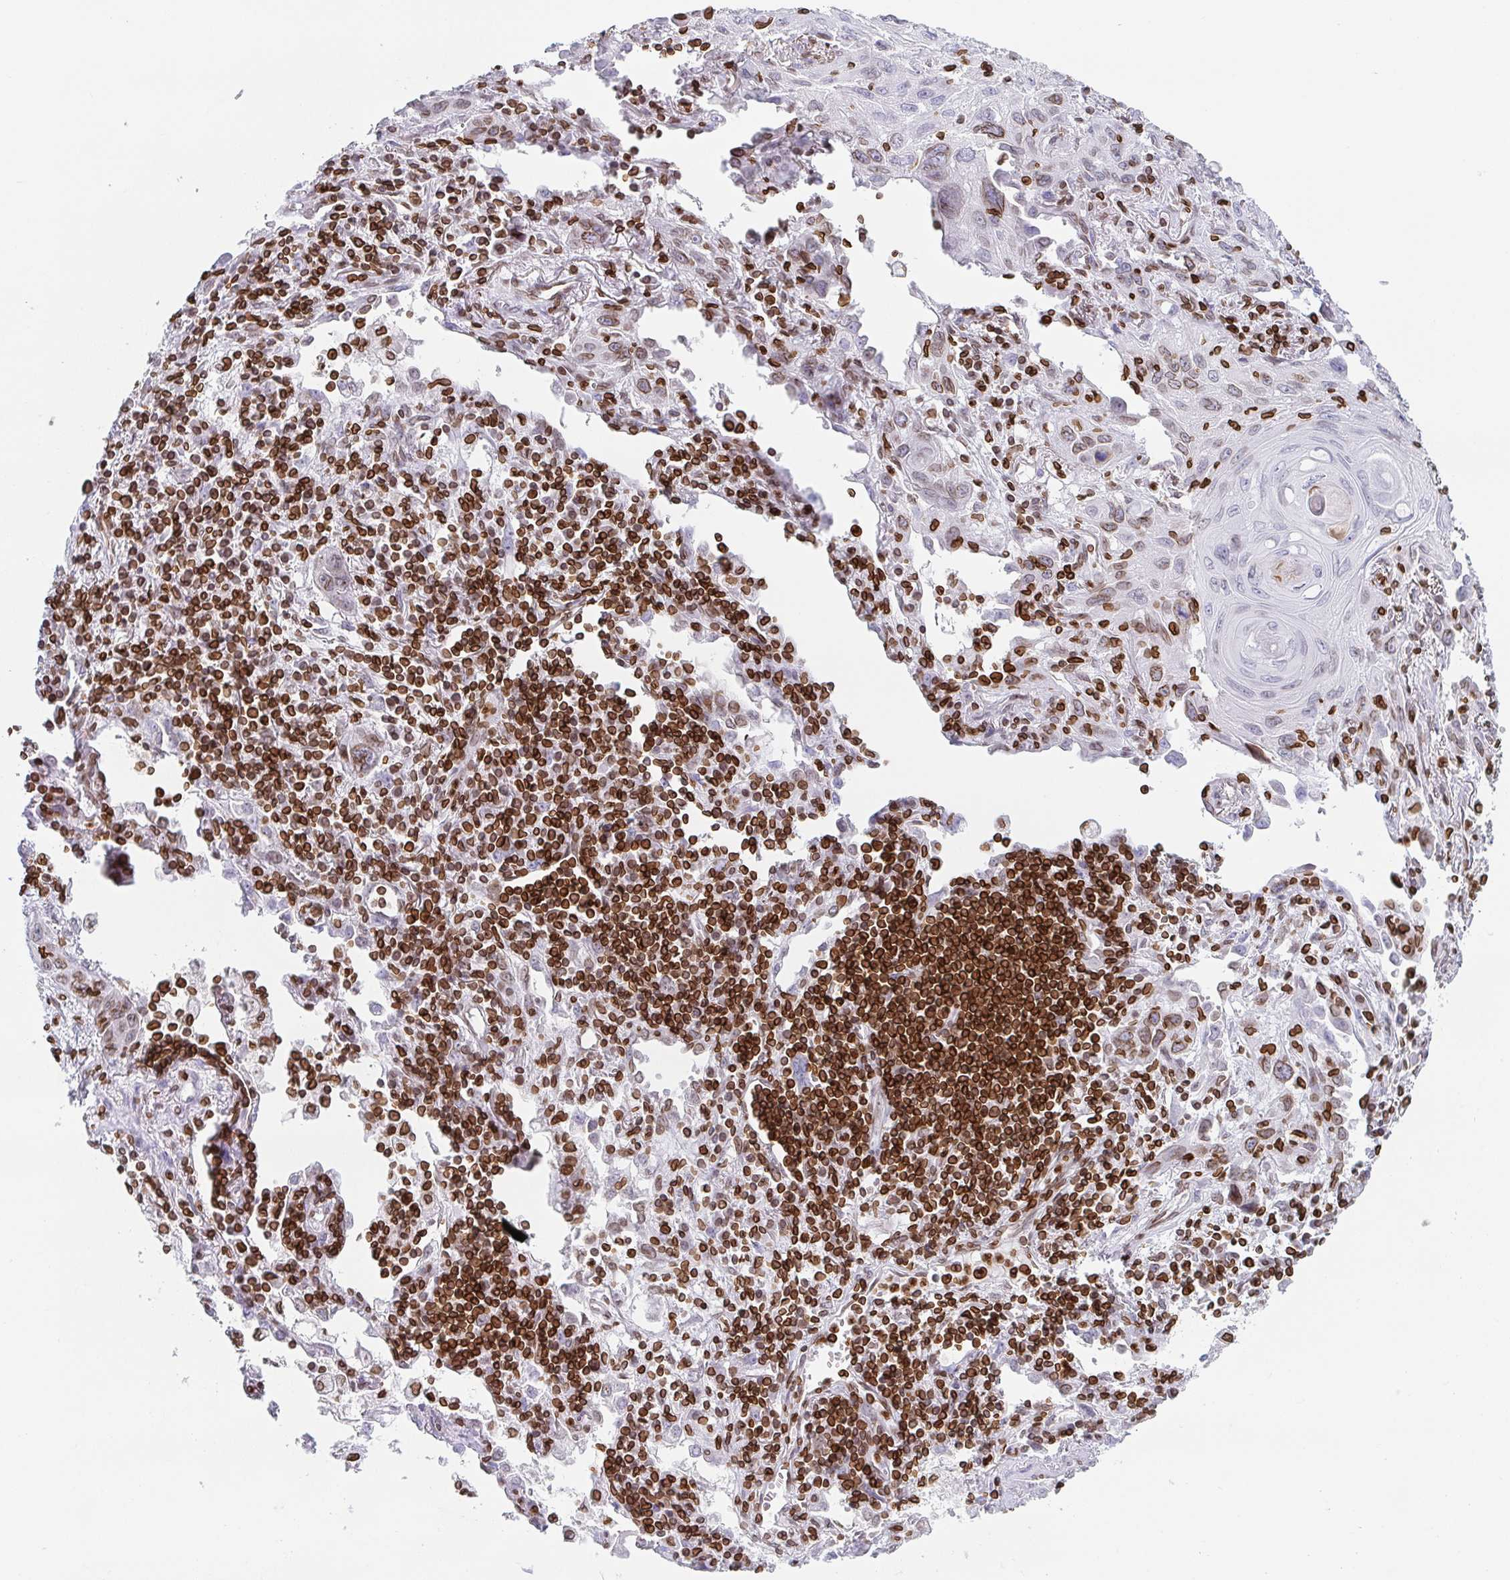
{"staining": {"intensity": "moderate", "quantity": "<25%", "location": "cytoplasmic/membranous,nuclear"}, "tissue": "lung cancer", "cell_type": "Tumor cells", "image_type": "cancer", "snomed": [{"axis": "morphology", "description": "Squamous cell carcinoma, NOS"}, {"axis": "topography", "description": "Lung"}], "caption": "Lung cancer was stained to show a protein in brown. There is low levels of moderate cytoplasmic/membranous and nuclear positivity in approximately <25% of tumor cells. The protein of interest is shown in brown color, while the nuclei are stained blue.", "gene": "BTBD7", "patient": {"sex": "male", "age": 79}}